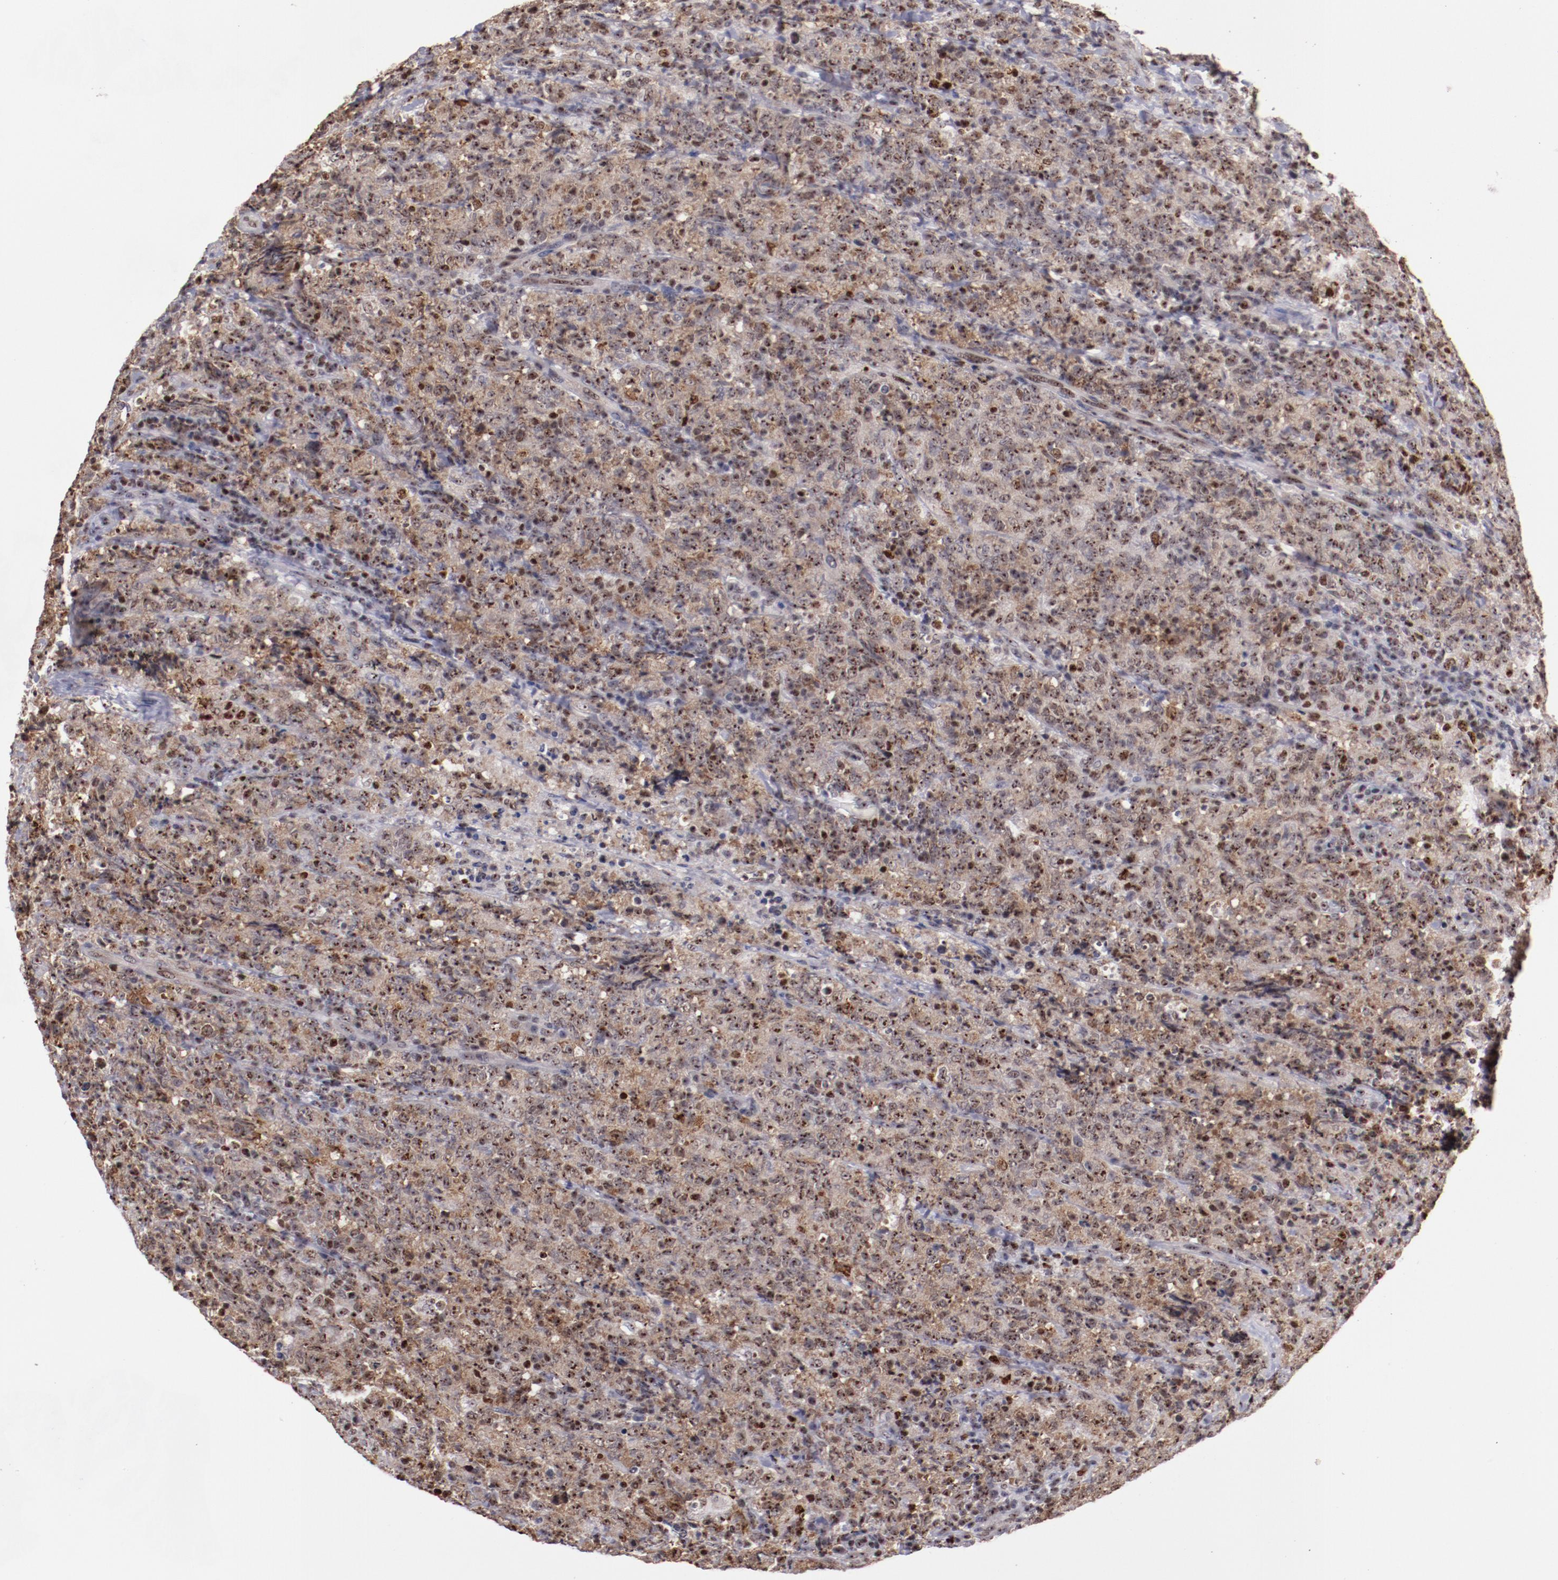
{"staining": {"intensity": "moderate", "quantity": "25%-75%", "location": "cytoplasmic/membranous,nuclear"}, "tissue": "lymphoma", "cell_type": "Tumor cells", "image_type": "cancer", "snomed": [{"axis": "morphology", "description": "Malignant lymphoma, non-Hodgkin's type, High grade"}, {"axis": "topography", "description": "Tonsil"}], "caption": "This histopathology image displays high-grade malignant lymphoma, non-Hodgkin's type stained with immunohistochemistry (IHC) to label a protein in brown. The cytoplasmic/membranous and nuclear of tumor cells show moderate positivity for the protein. Nuclei are counter-stained blue.", "gene": "DDX24", "patient": {"sex": "female", "age": 36}}